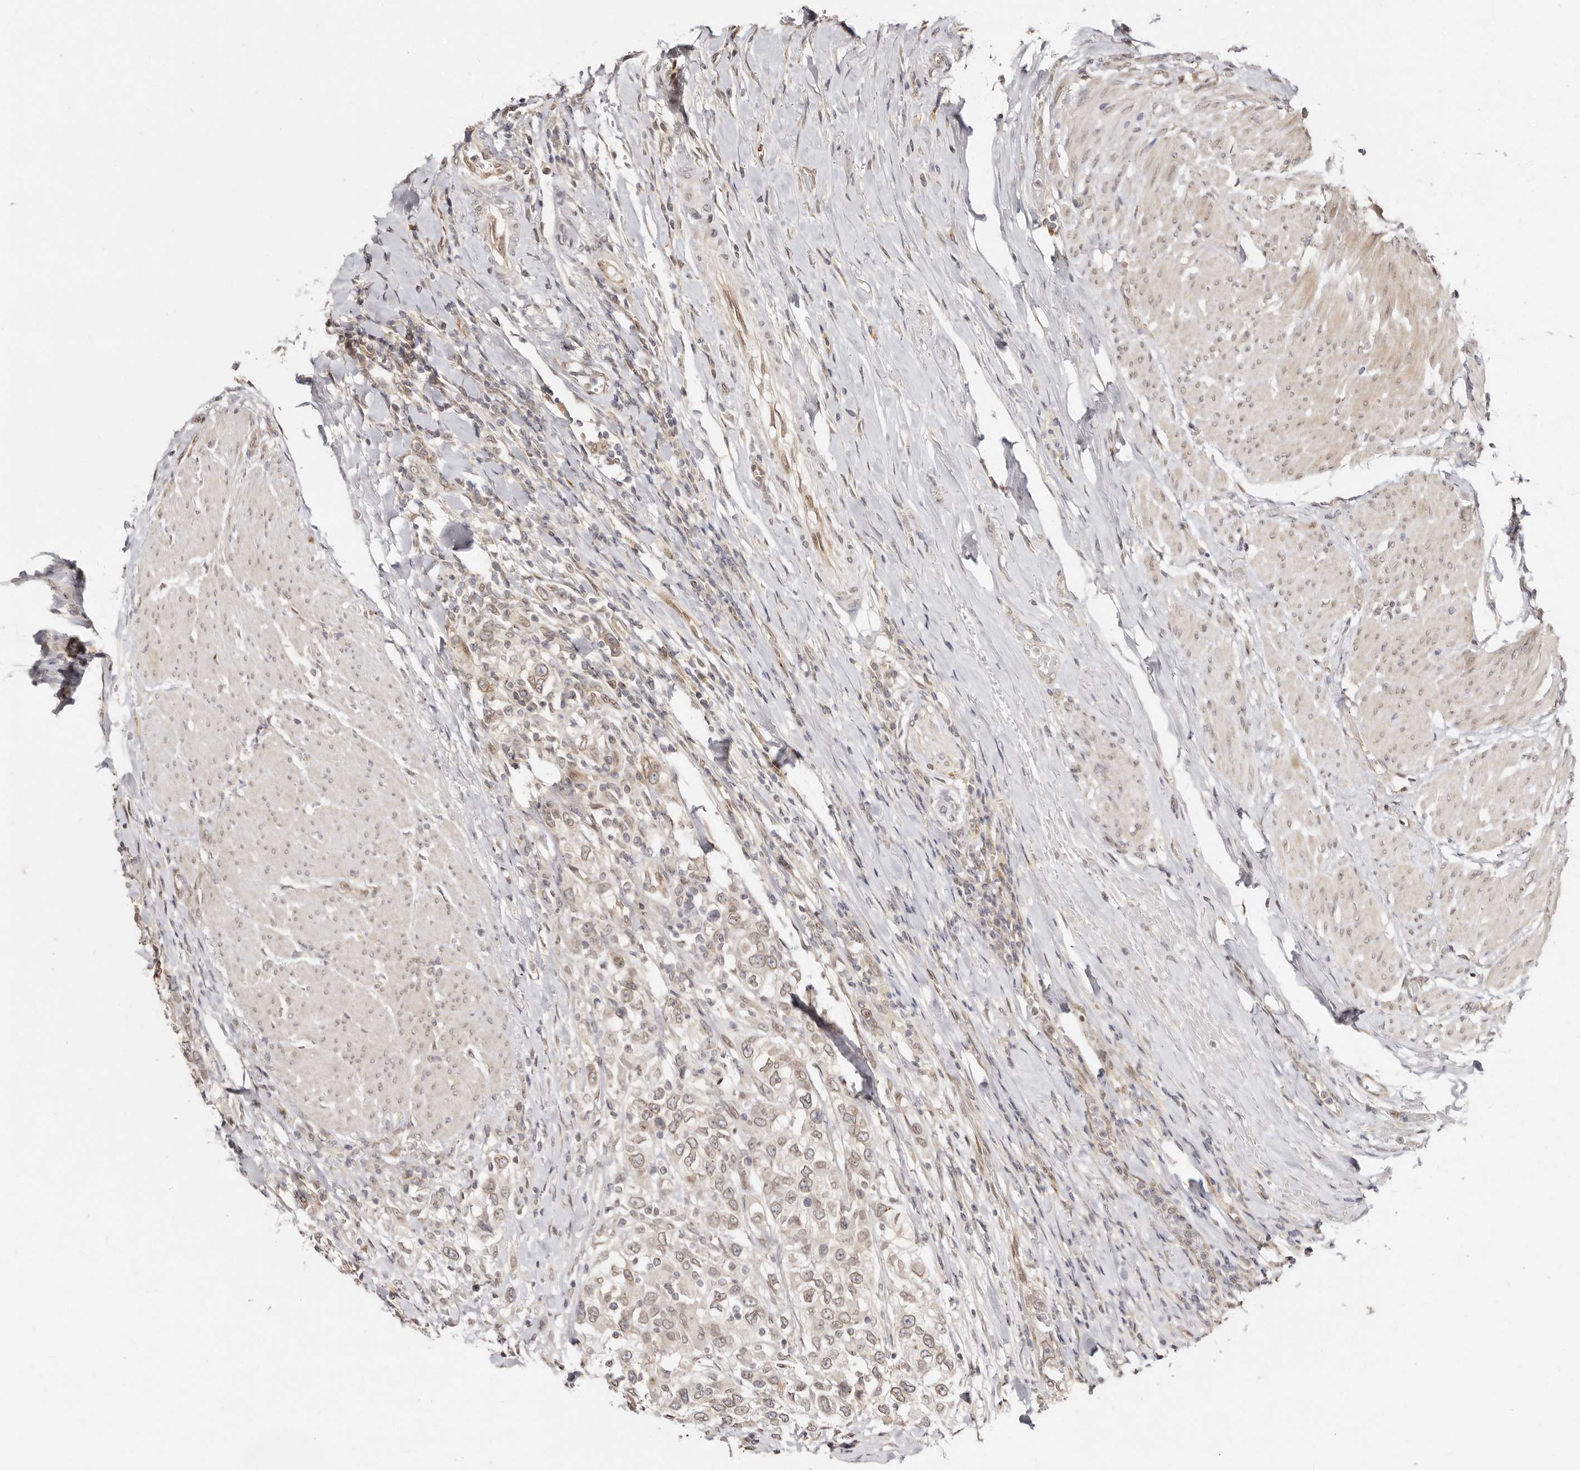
{"staining": {"intensity": "weak", "quantity": ">75%", "location": "nuclear"}, "tissue": "urothelial cancer", "cell_type": "Tumor cells", "image_type": "cancer", "snomed": [{"axis": "morphology", "description": "Urothelial carcinoma, High grade"}, {"axis": "topography", "description": "Urinary bladder"}], "caption": "Urothelial carcinoma (high-grade) was stained to show a protein in brown. There is low levels of weak nuclear expression in approximately >75% of tumor cells. The protein is shown in brown color, while the nuclei are stained blue.", "gene": "LCORL", "patient": {"sex": "female", "age": 80}}